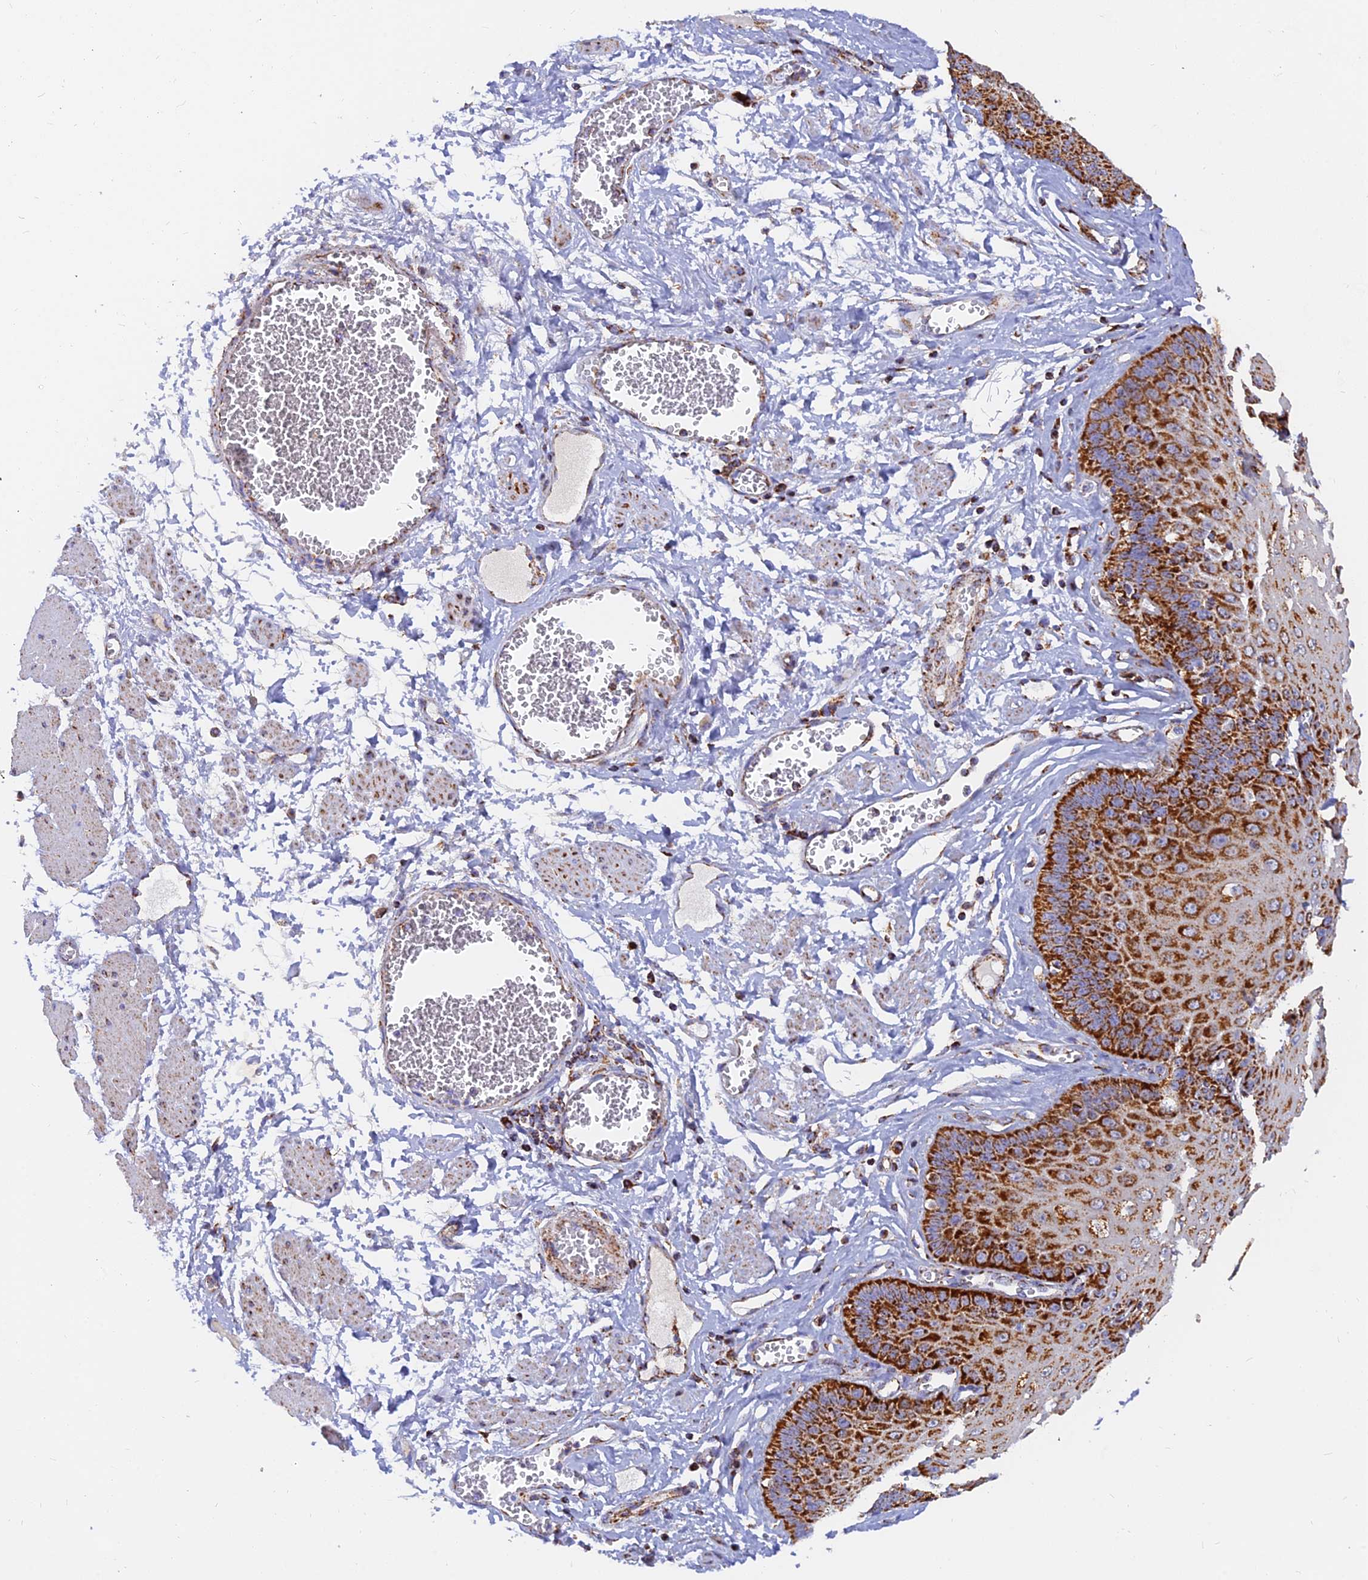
{"staining": {"intensity": "strong", "quantity": ">75%", "location": "cytoplasmic/membranous"}, "tissue": "esophagus", "cell_type": "Squamous epithelial cells", "image_type": "normal", "snomed": [{"axis": "morphology", "description": "Normal tissue, NOS"}, {"axis": "topography", "description": "Esophagus"}], "caption": "IHC of normal human esophagus reveals high levels of strong cytoplasmic/membranous staining in approximately >75% of squamous epithelial cells.", "gene": "NDUFB6", "patient": {"sex": "male", "age": 60}}